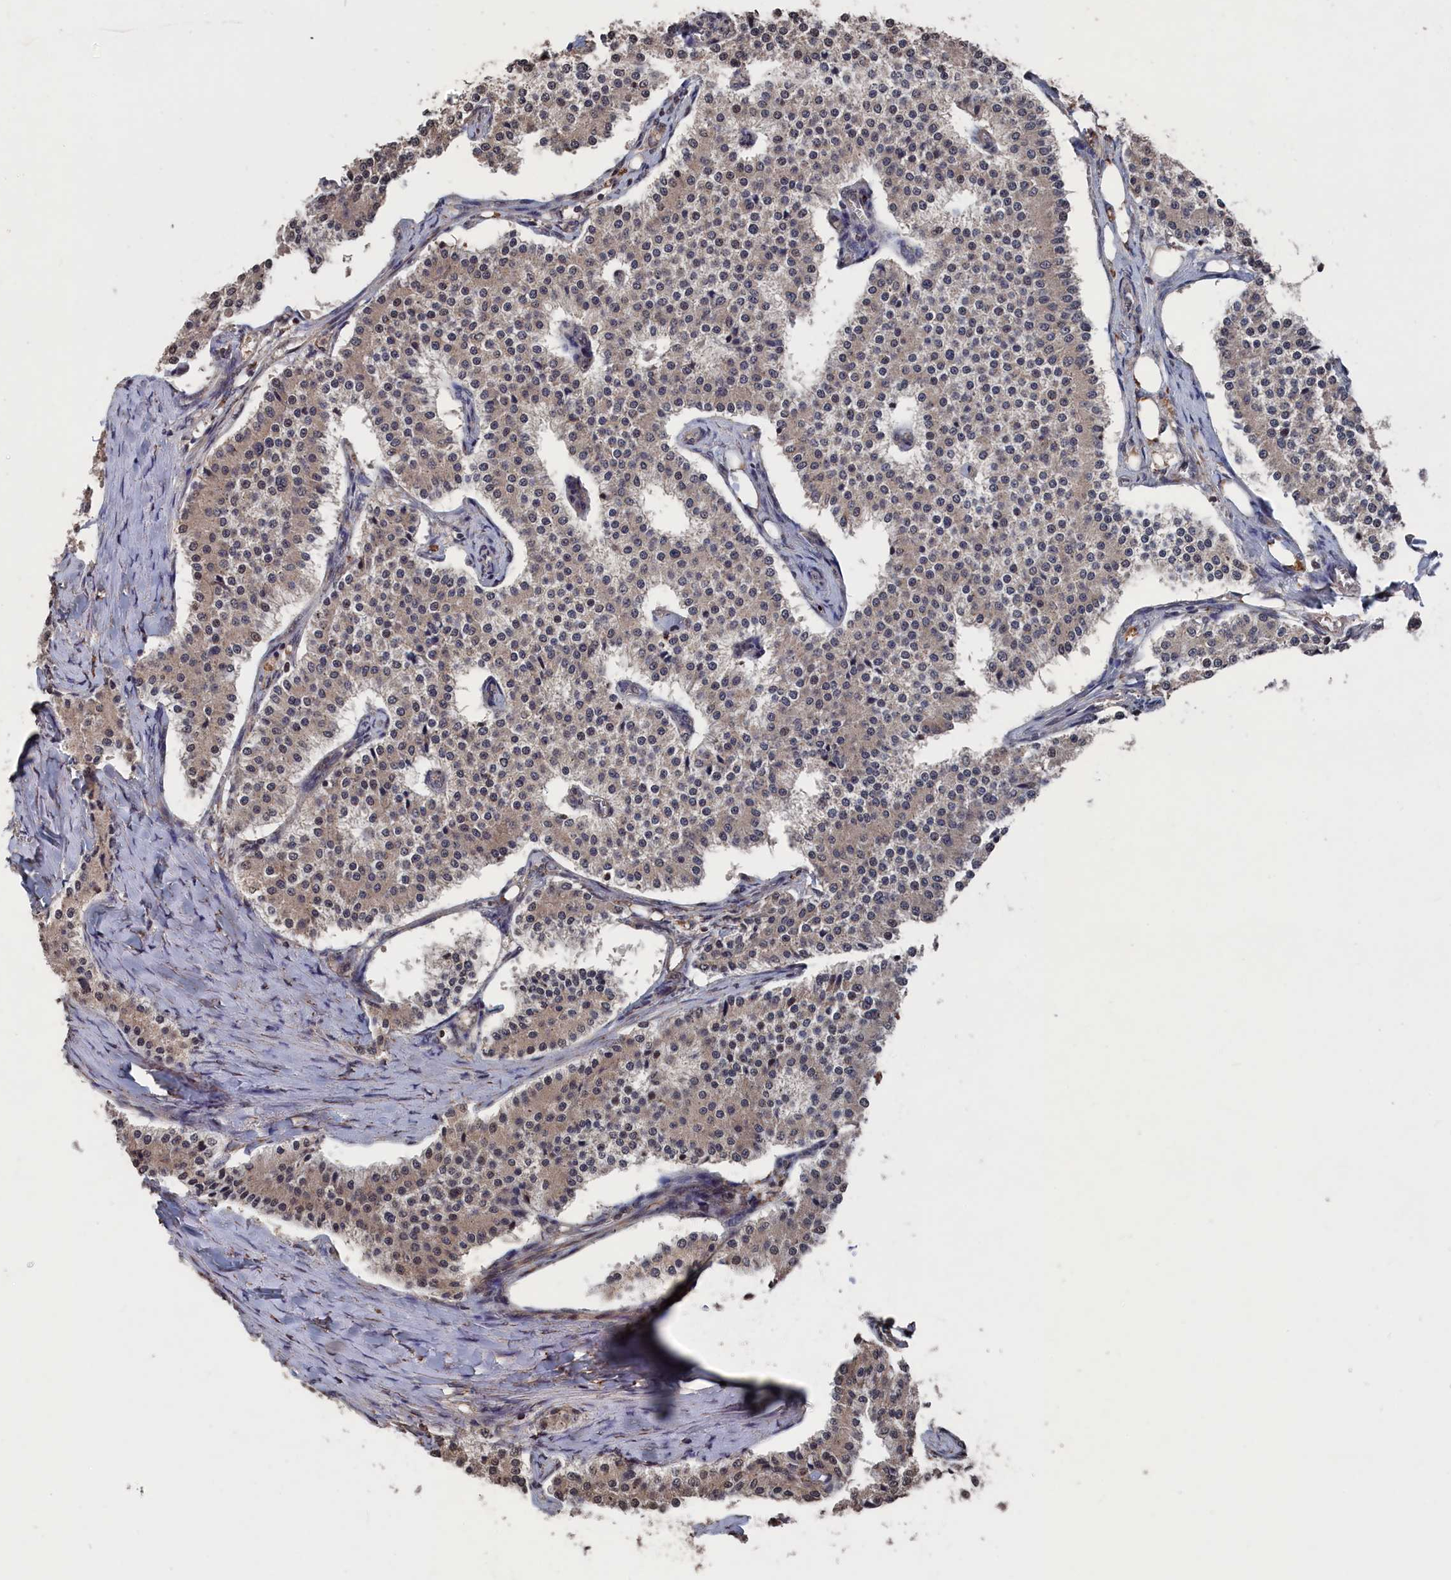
{"staining": {"intensity": "weak", "quantity": "<25%", "location": "cytoplasmic/membranous"}, "tissue": "carcinoid", "cell_type": "Tumor cells", "image_type": "cancer", "snomed": [{"axis": "morphology", "description": "Carcinoid, malignant, NOS"}, {"axis": "topography", "description": "Colon"}], "caption": "Protein analysis of carcinoid displays no significant positivity in tumor cells. Brightfield microscopy of immunohistochemistry stained with DAB (brown) and hematoxylin (blue), captured at high magnification.", "gene": "PDE12", "patient": {"sex": "female", "age": 52}}